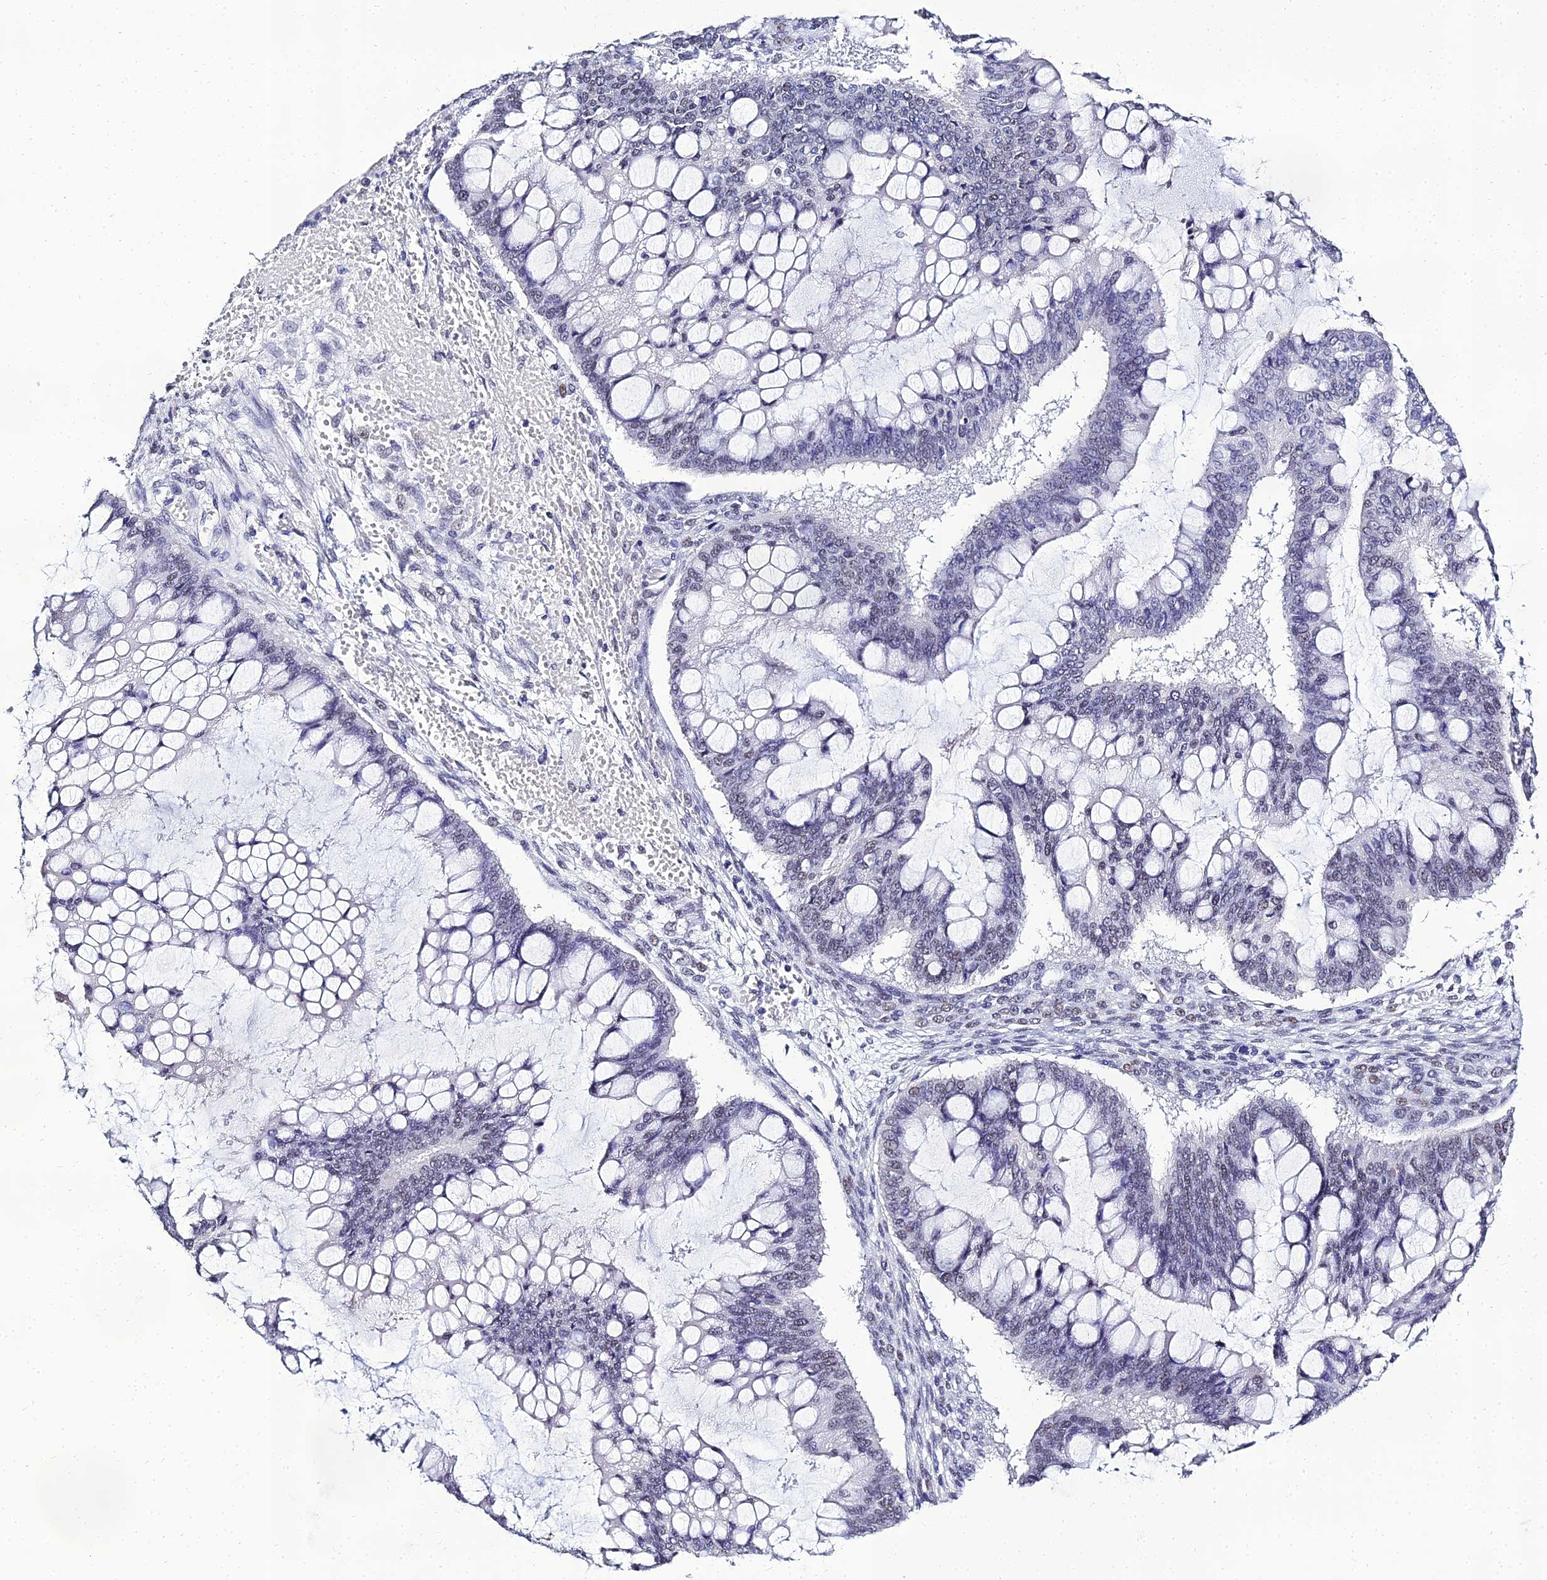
{"staining": {"intensity": "negative", "quantity": "none", "location": "none"}, "tissue": "ovarian cancer", "cell_type": "Tumor cells", "image_type": "cancer", "snomed": [{"axis": "morphology", "description": "Cystadenocarcinoma, mucinous, NOS"}, {"axis": "topography", "description": "Ovary"}], "caption": "The IHC image has no significant positivity in tumor cells of ovarian cancer (mucinous cystadenocarcinoma) tissue. Nuclei are stained in blue.", "gene": "PPP4R2", "patient": {"sex": "female", "age": 73}}